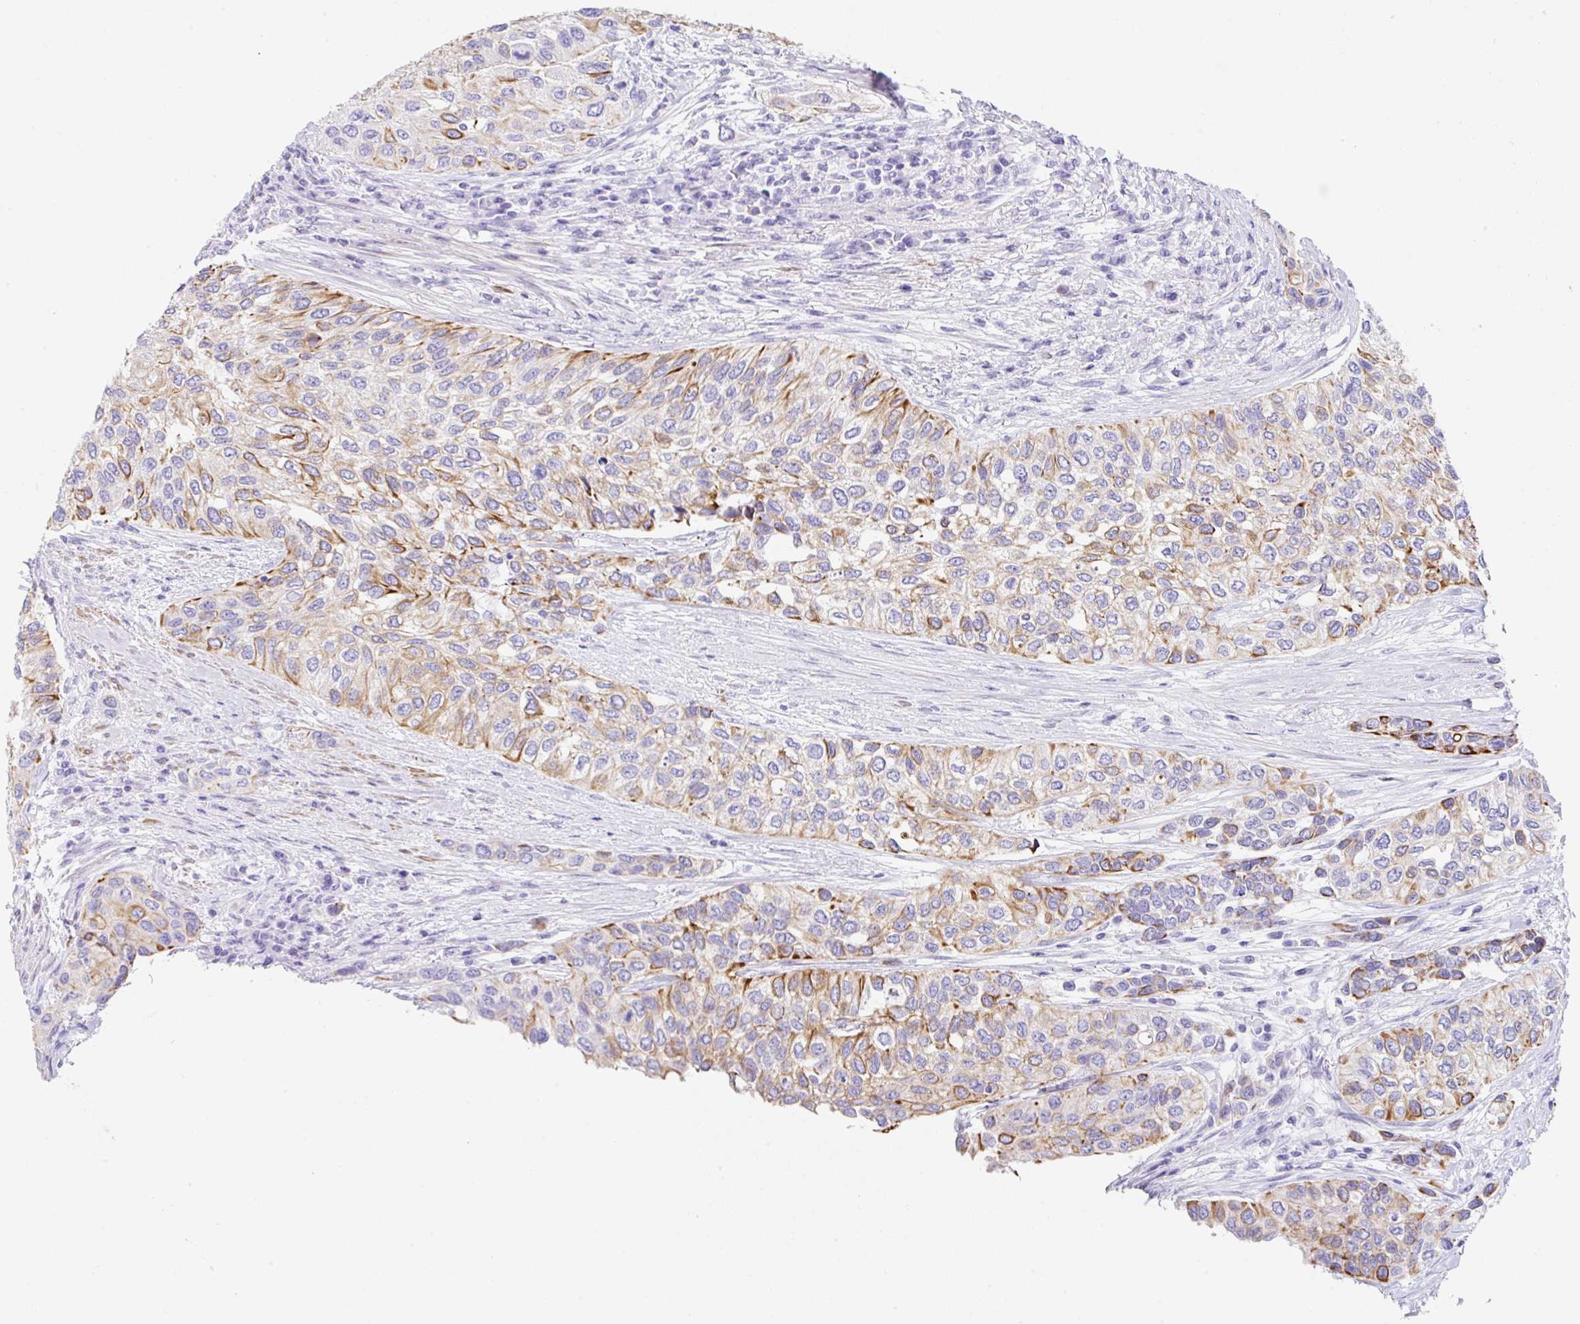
{"staining": {"intensity": "moderate", "quantity": "25%-75%", "location": "cytoplasmic/membranous"}, "tissue": "urothelial cancer", "cell_type": "Tumor cells", "image_type": "cancer", "snomed": [{"axis": "morphology", "description": "Normal tissue, NOS"}, {"axis": "morphology", "description": "Urothelial carcinoma, High grade"}, {"axis": "topography", "description": "Vascular tissue"}, {"axis": "topography", "description": "Urinary bladder"}], "caption": "There is medium levels of moderate cytoplasmic/membranous expression in tumor cells of urothelial cancer, as demonstrated by immunohistochemical staining (brown color).", "gene": "CLDND2", "patient": {"sex": "female", "age": 56}}